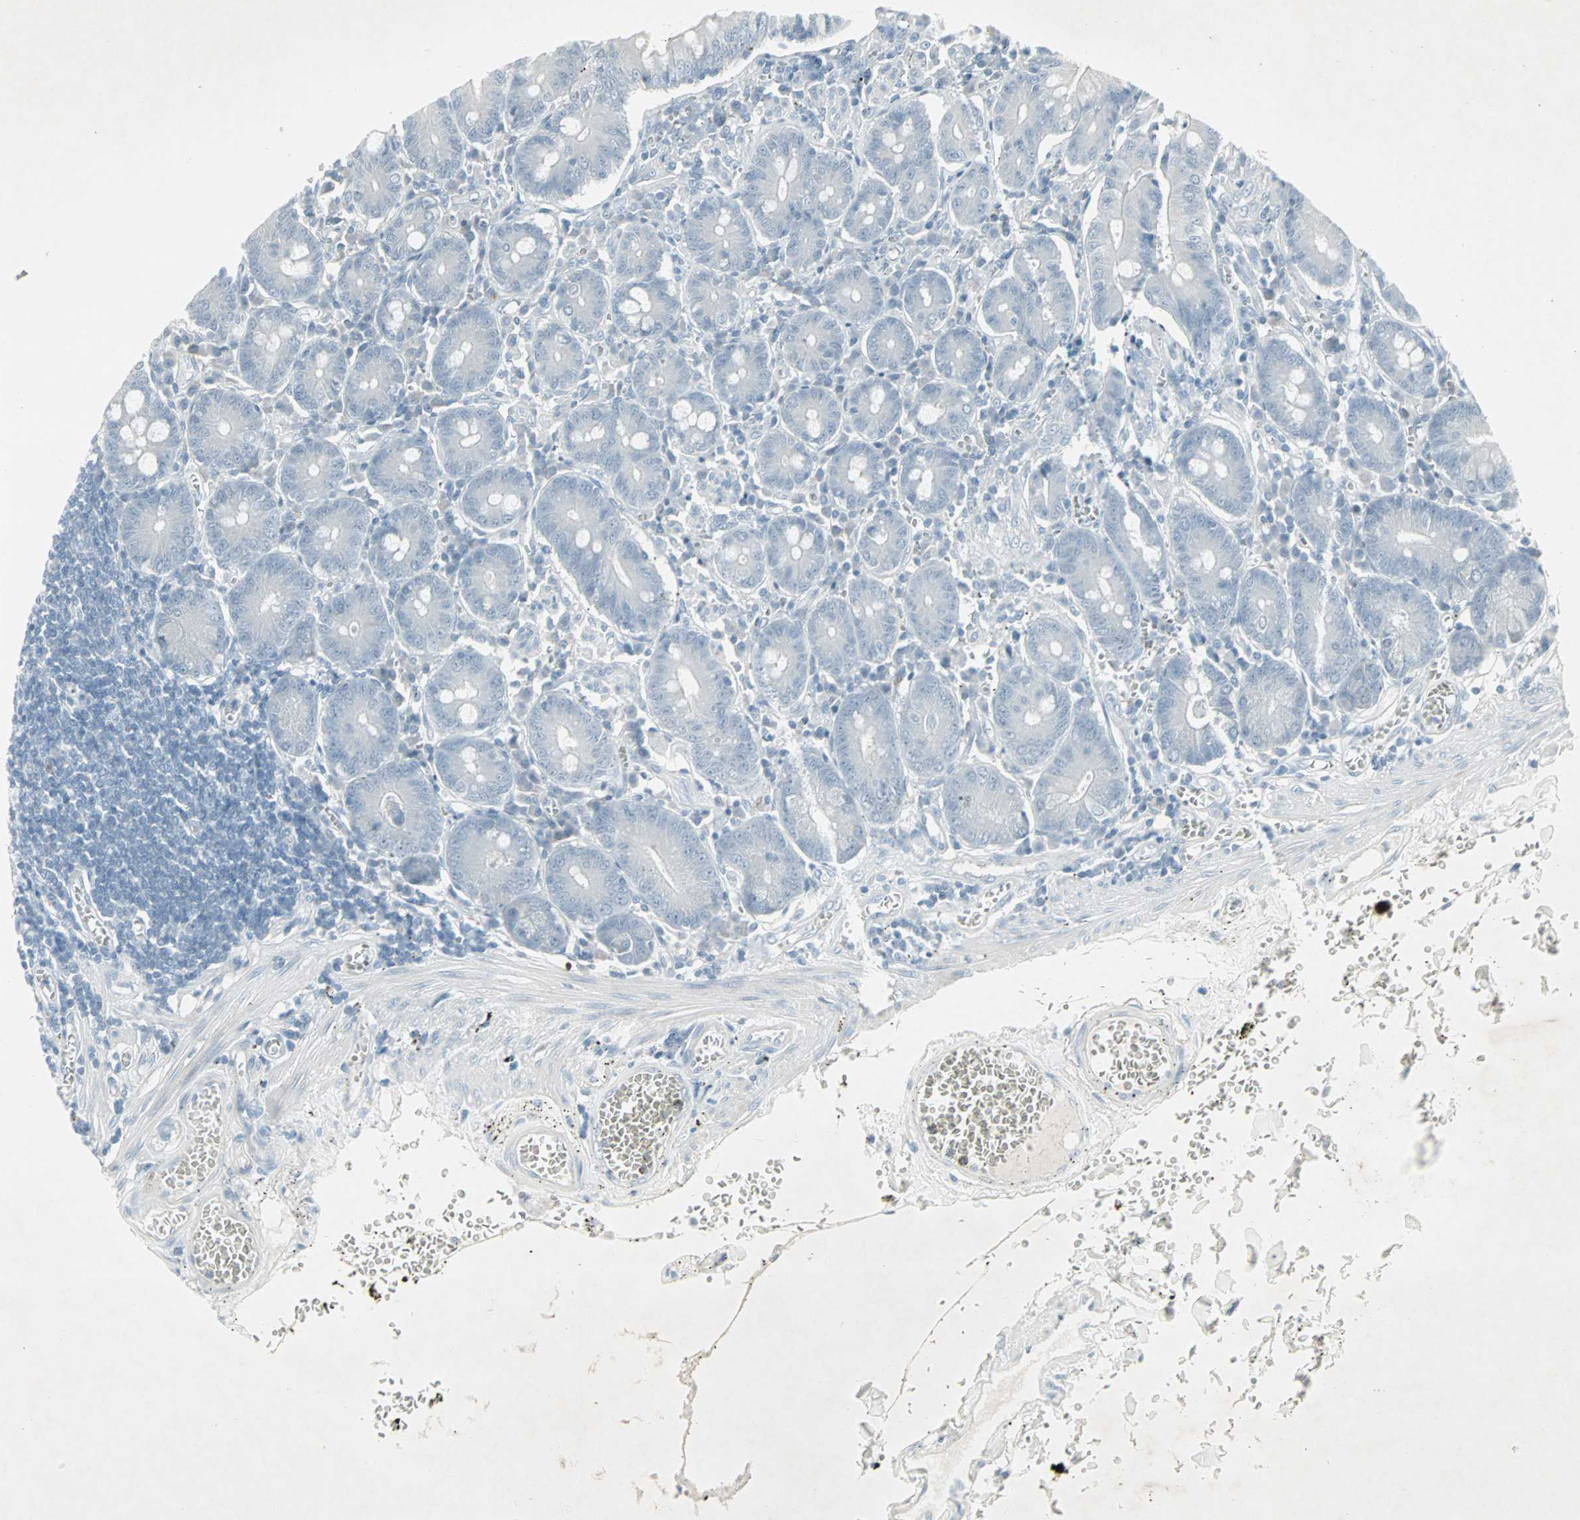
{"staining": {"intensity": "negative", "quantity": "none", "location": "none"}, "tissue": "small intestine", "cell_type": "Glandular cells", "image_type": "normal", "snomed": [{"axis": "morphology", "description": "Normal tissue, NOS"}, {"axis": "topography", "description": "Small intestine"}], "caption": "Benign small intestine was stained to show a protein in brown. There is no significant expression in glandular cells.", "gene": "LANCL3", "patient": {"sex": "male", "age": 71}}